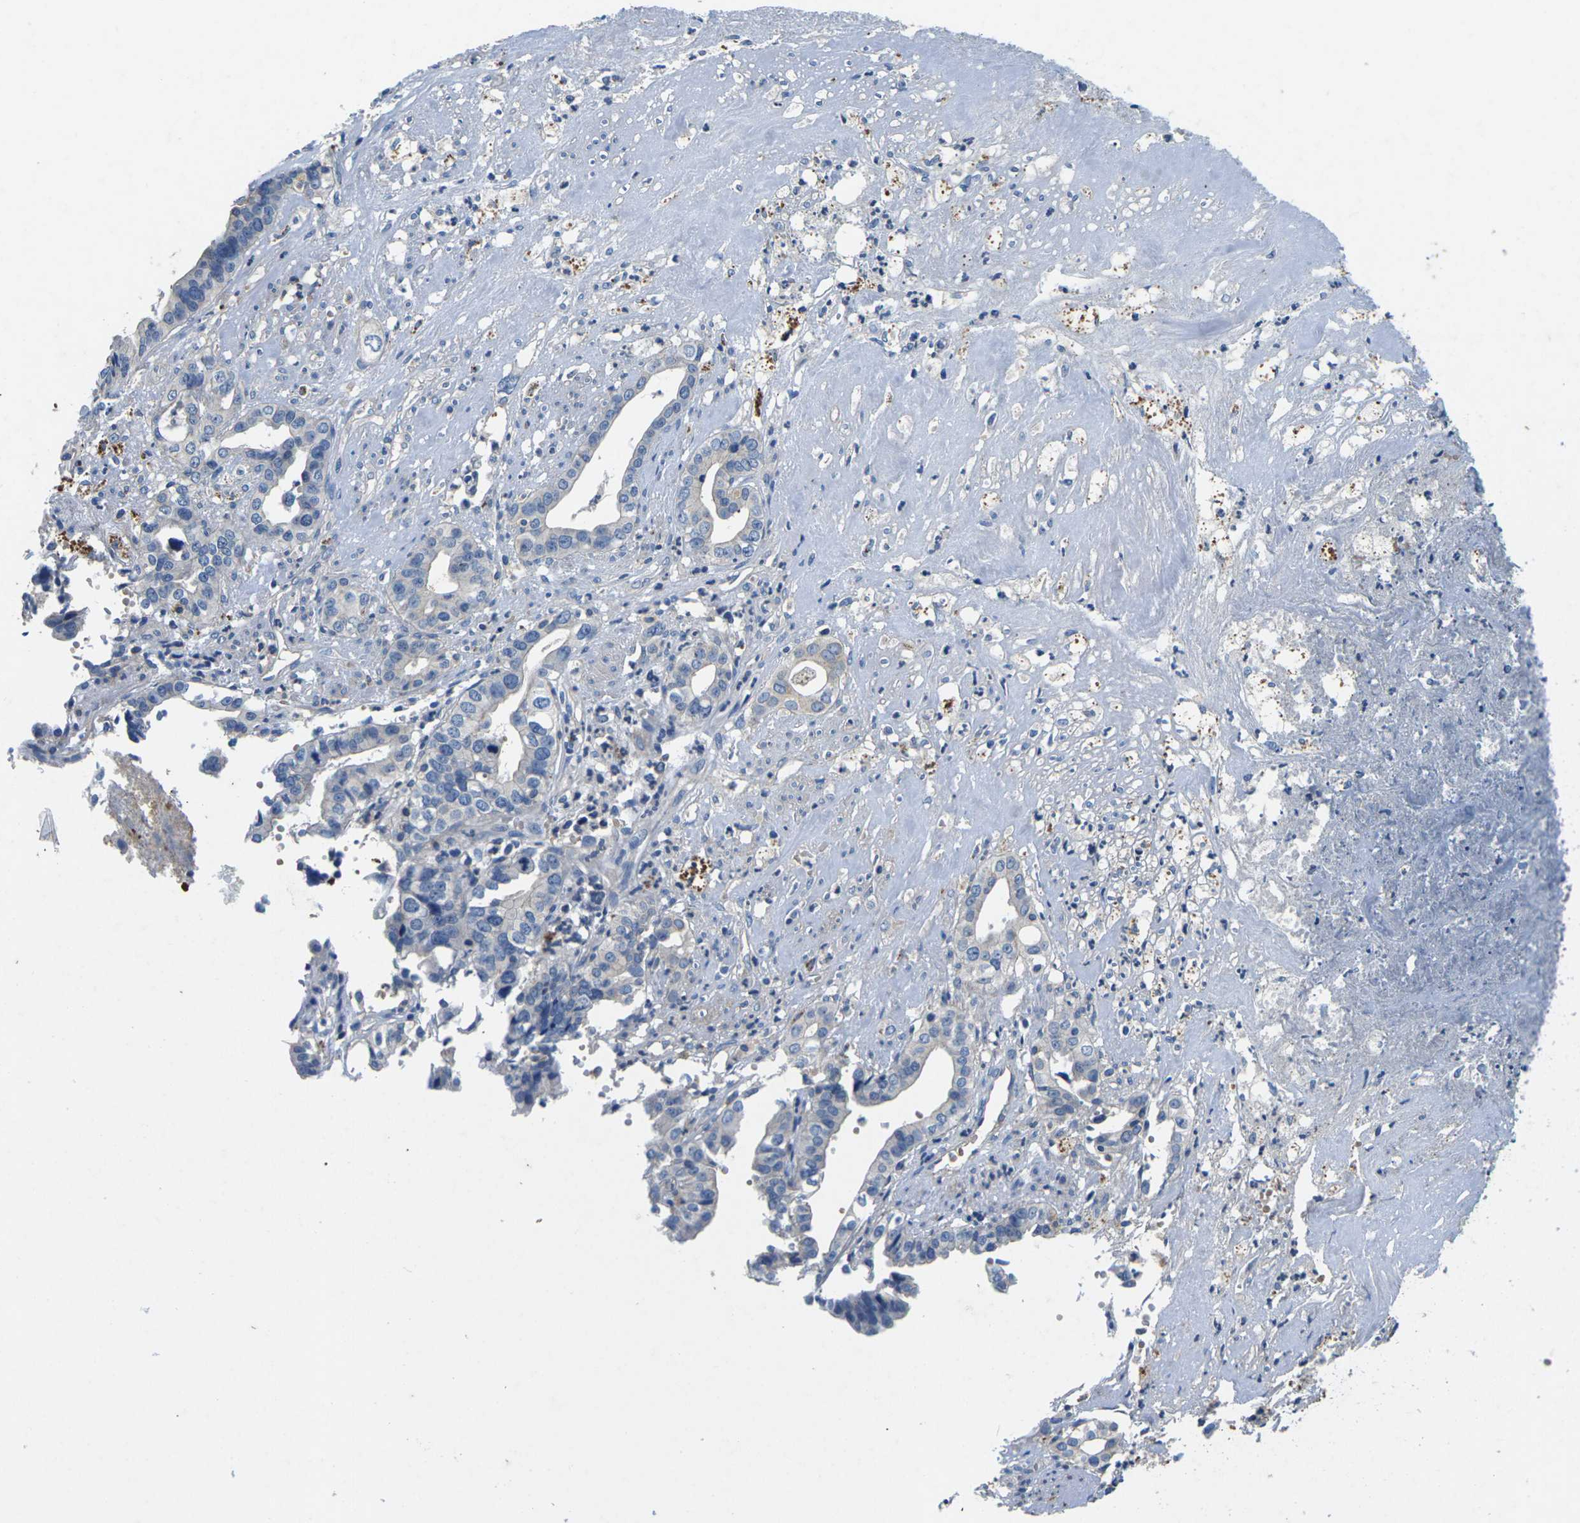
{"staining": {"intensity": "negative", "quantity": "none", "location": "none"}, "tissue": "liver cancer", "cell_type": "Tumor cells", "image_type": "cancer", "snomed": [{"axis": "morphology", "description": "Cholangiocarcinoma"}, {"axis": "topography", "description": "Liver"}], "caption": "Cholangiocarcinoma (liver) was stained to show a protein in brown. There is no significant expression in tumor cells. The staining is performed using DAB brown chromogen with nuclei counter-stained in using hematoxylin.", "gene": "PDCD6IP", "patient": {"sex": "female", "age": 61}}